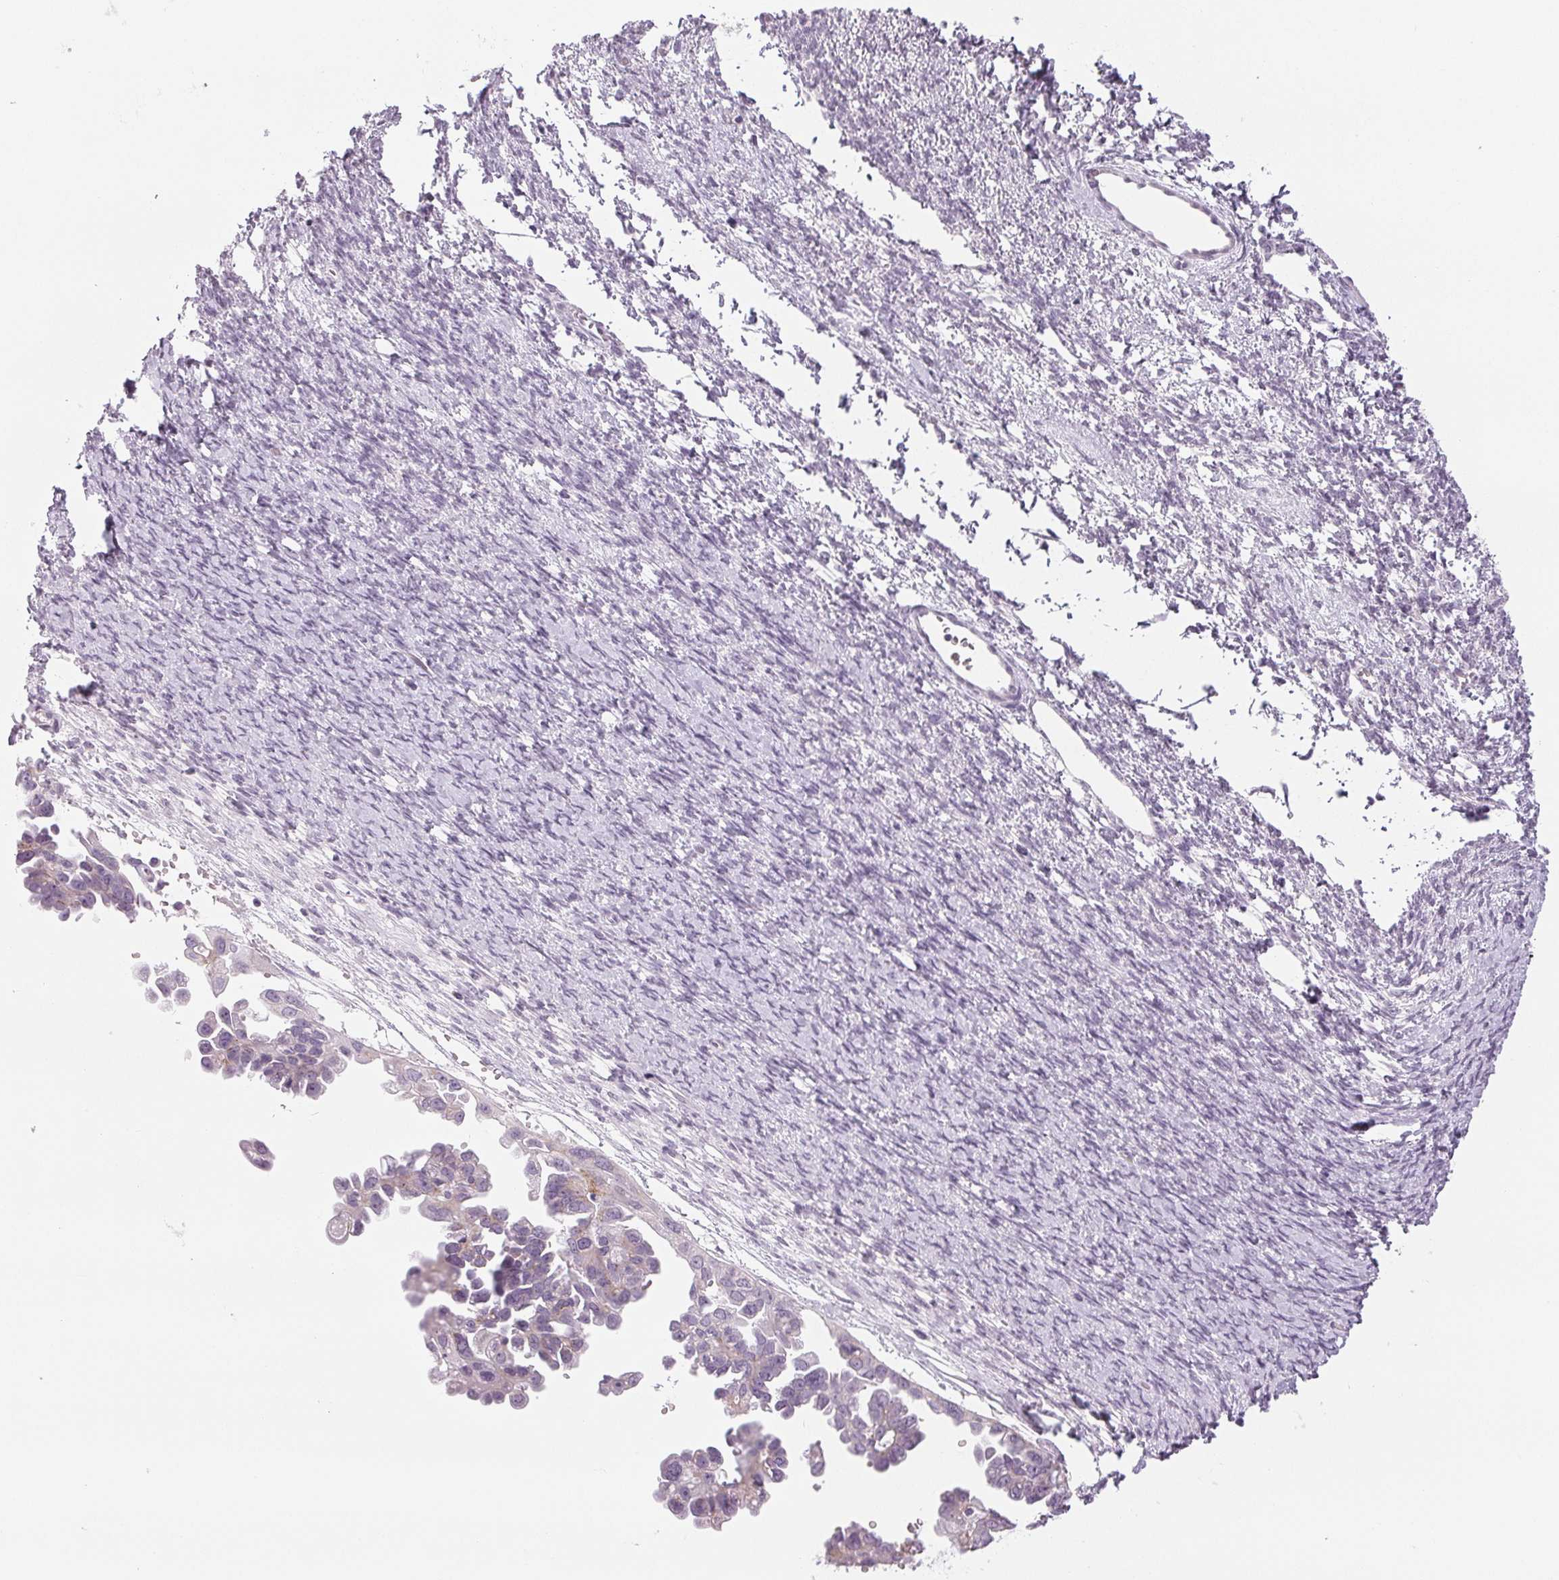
{"staining": {"intensity": "negative", "quantity": "none", "location": "none"}, "tissue": "ovarian cancer", "cell_type": "Tumor cells", "image_type": "cancer", "snomed": [{"axis": "morphology", "description": "Cystadenocarcinoma, serous, NOS"}, {"axis": "topography", "description": "Ovary"}], "caption": "High magnification brightfield microscopy of ovarian cancer (serous cystadenocarcinoma) stained with DAB (brown) and counterstained with hematoxylin (blue): tumor cells show no significant staining. (DAB immunohistochemistry (IHC) visualized using brightfield microscopy, high magnification).", "gene": "EHHADH", "patient": {"sex": "female", "age": 53}}